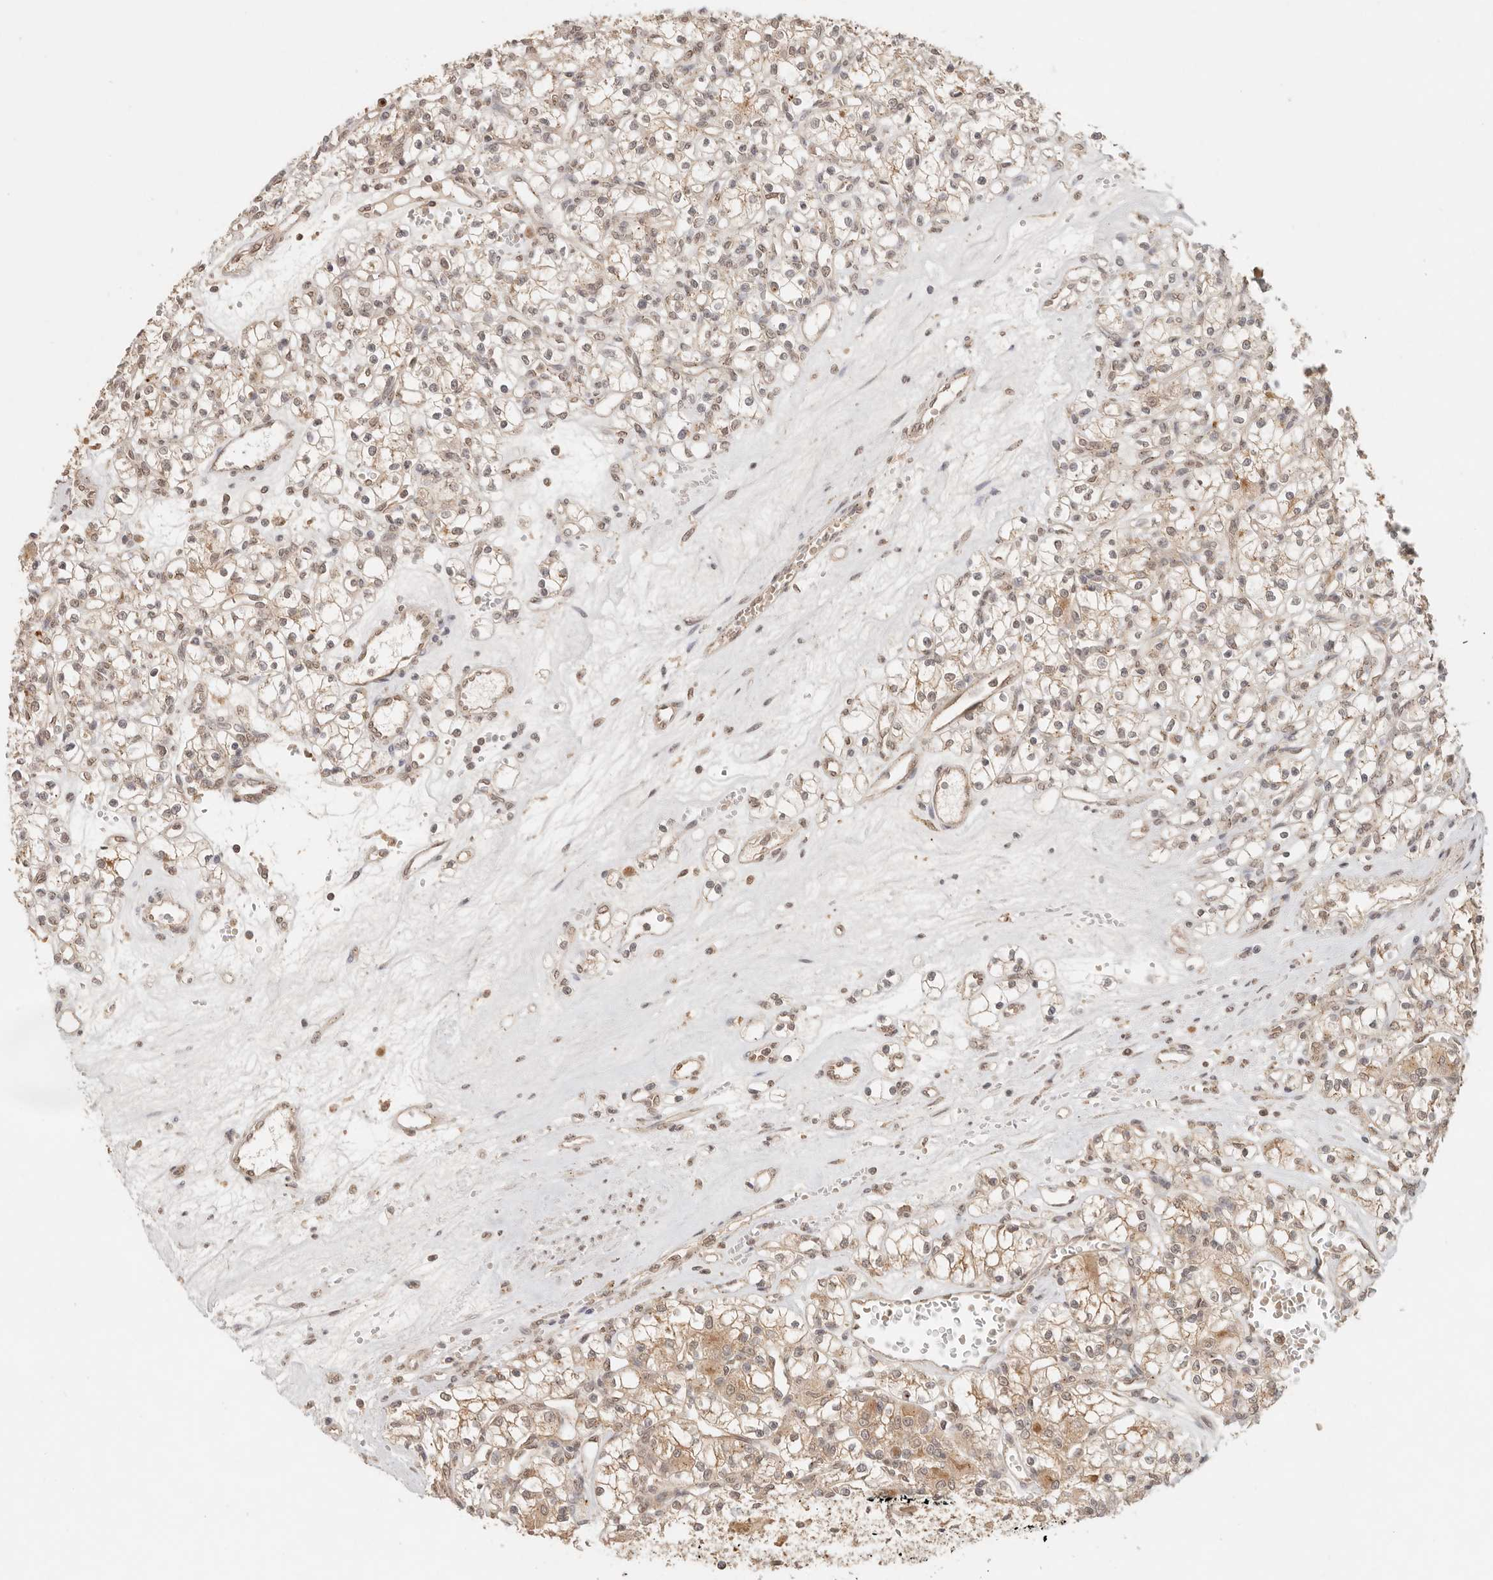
{"staining": {"intensity": "moderate", "quantity": "25%-75%", "location": "cytoplasmic/membranous"}, "tissue": "renal cancer", "cell_type": "Tumor cells", "image_type": "cancer", "snomed": [{"axis": "morphology", "description": "Adenocarcinoma, NOS"}, {"axis": "topography", "description": "Kidney"}], "caption": "A medium amount of moderate cytoplasmic/membranous staining is seen in approximately 25%-75% of tumor cells in renal cancer (adenocarcinoma) tissue. (DAB (3,3'-diaminobenzidine) = brown stain, brightfield microscopy at high magnification).", "gene": "LMO4", "patient": {"sex": "female", "age": 59}}